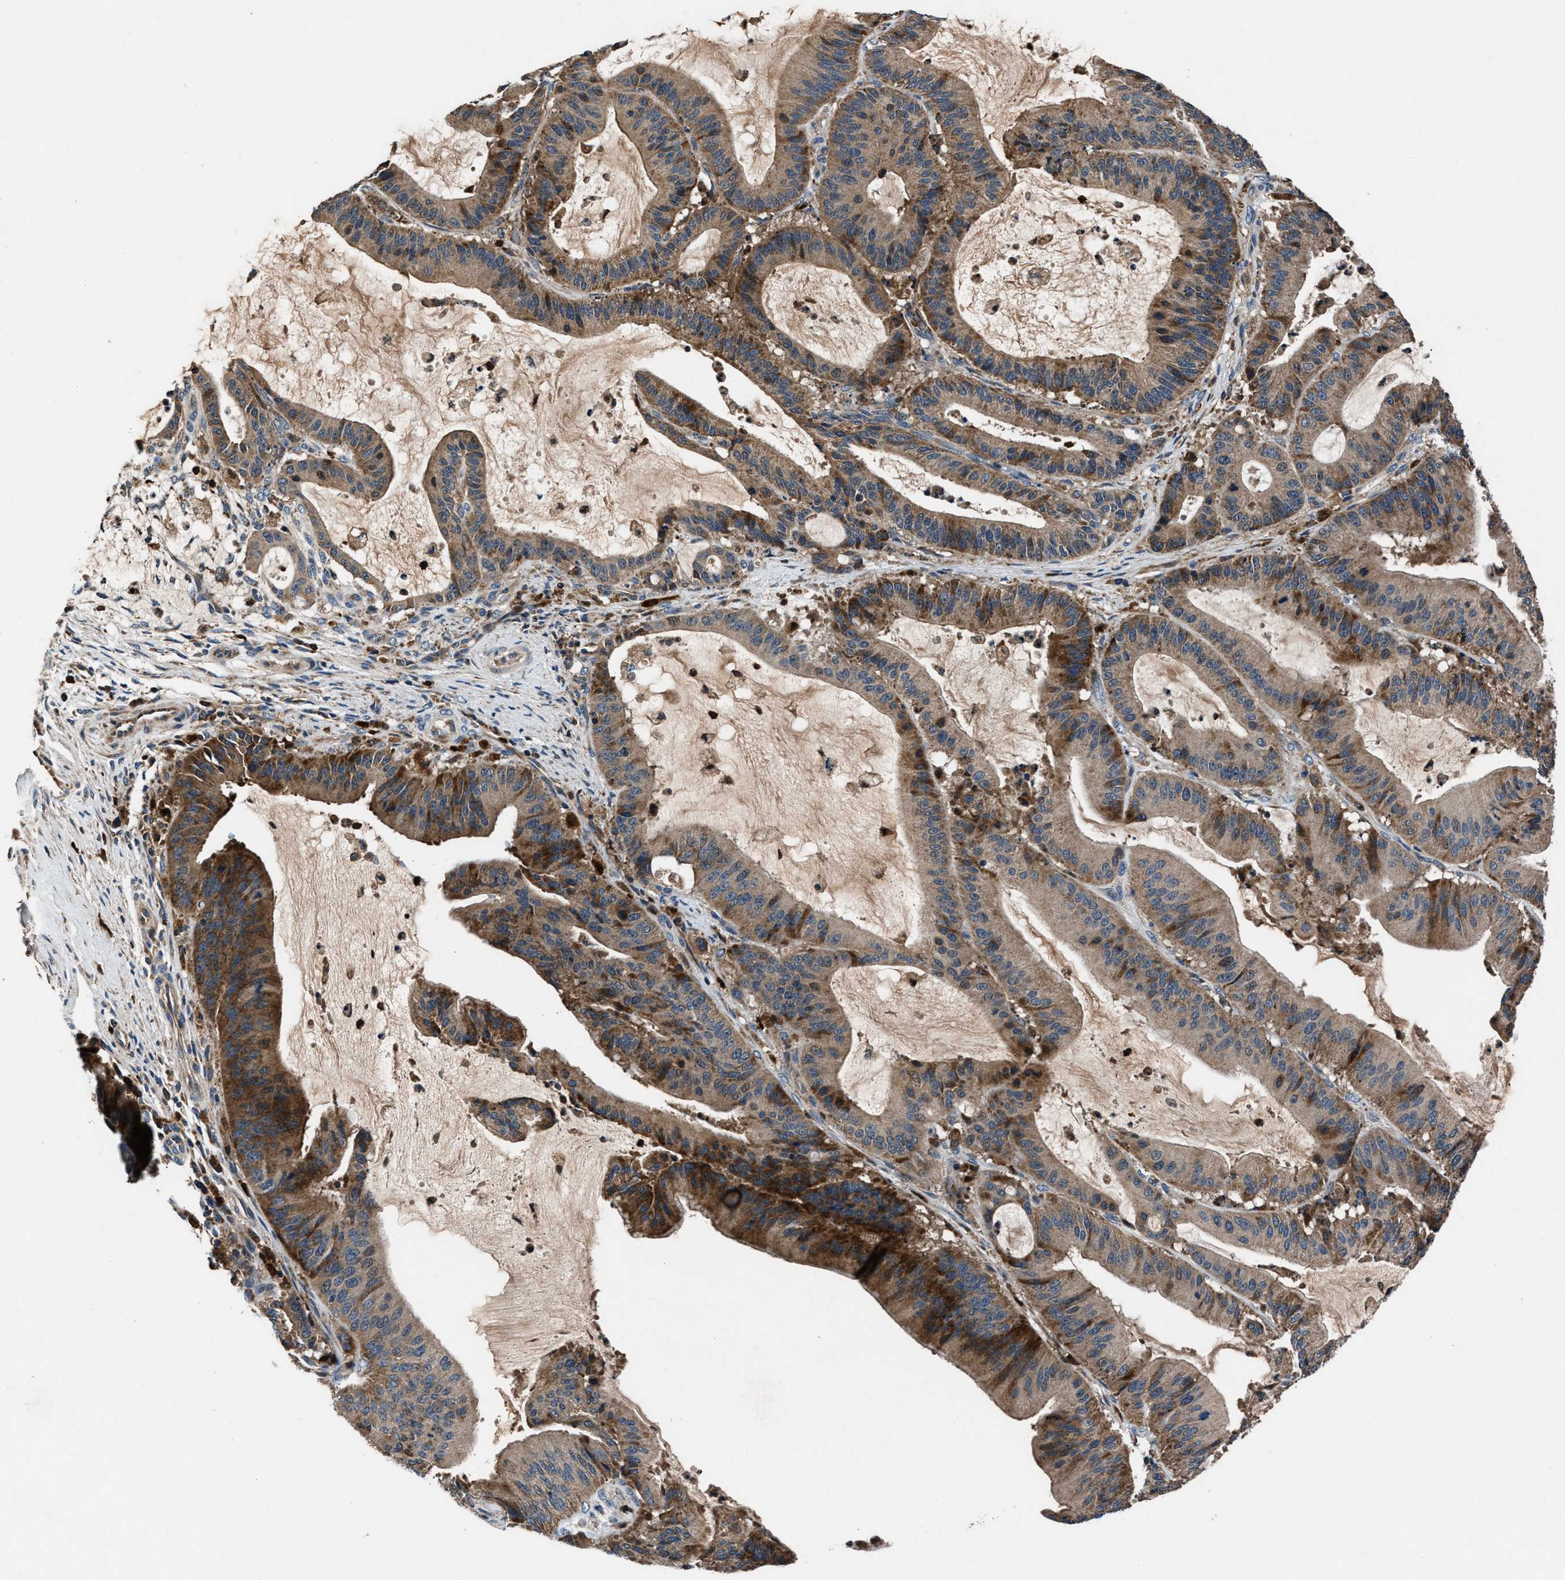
{"staining": {"intensity": "moderate", "quantity": ">75%", "location": "cytoplasmic/membranous"}, "tissue": "liver cancer", "cell_type": "Tumor cells", "image_type": "cancer", "snomed": [{"axis": "morphology", "description": "Normal tissue, NOS"}, {"axis": "morphology", "description": "Cholangiocarcinoma"}, {"axis": "topography", "description": "Liver"}, {"axis": "topography", "description": "Peripheral nerve tissue"}], "caption": "This image displays immunohistochemistry staining of human liver cholangiocarcinoma, with medium moderate cytoplasmic/membranous staining in about >75% of tumor cells.", "gene": "FAM221A", "patient": {"sex": "female", "age": 73}}